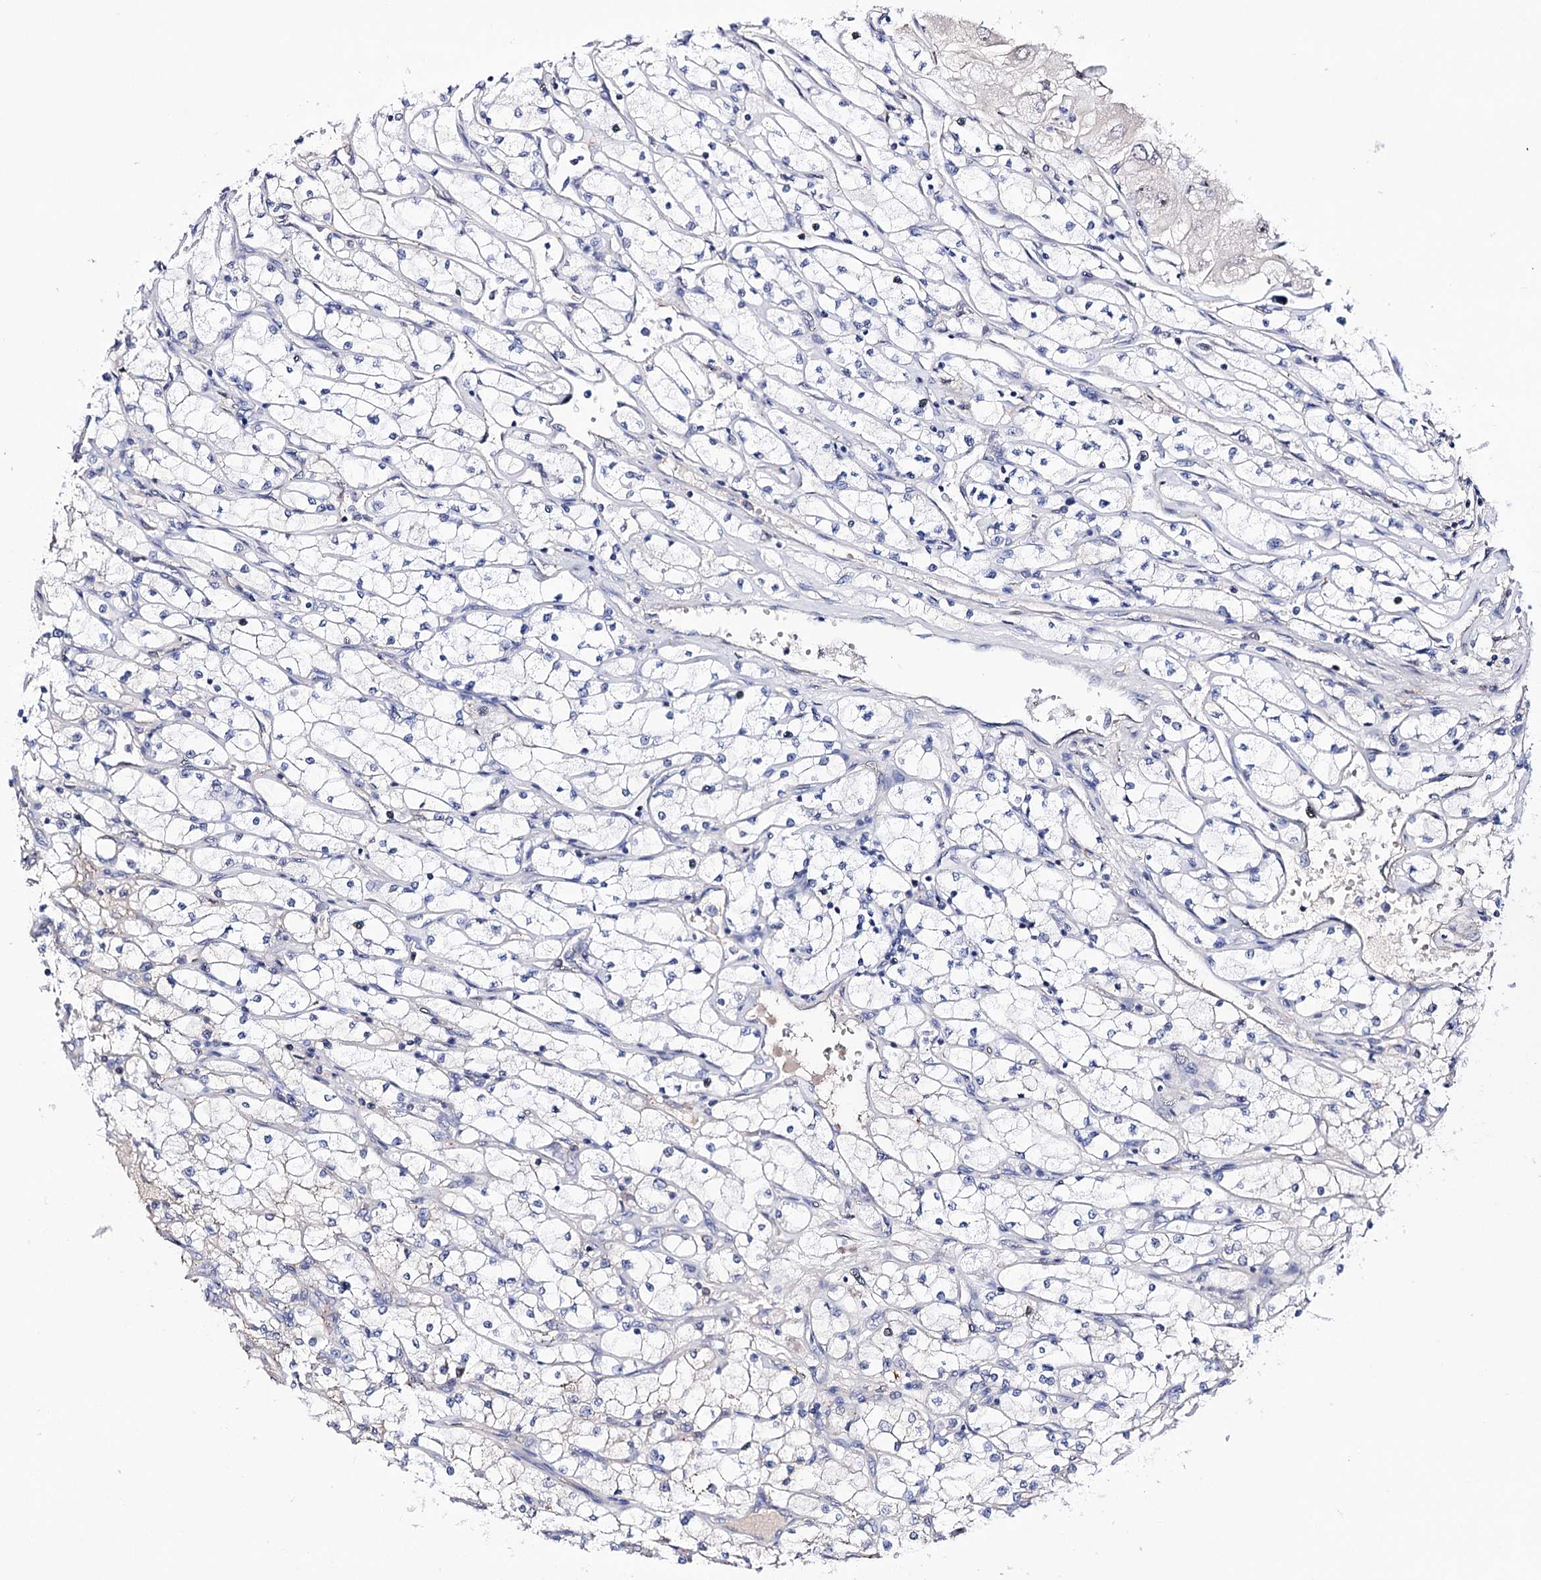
{"staining": {"intensity": "negative", "quantity": "none", "location": "none"}, "tissue": "renal cancer", "cell_type": "Tumor cells", "image_type": "cancer", "snomed": [{"axis": "morphology", "description": "Adenocarcinoma, NOS"}, {"axis": "topography", "description": "Kidney"}], "caption": "Histopathology image shows no significant protein staining in tumor cells of renal cancer (adenocarcinoma). The staining is performed using DAB brown chromogen with nuclei counter-stained in using hematoxylin.", "gene": "PCGF5", "patient": {"sex": "male", "age": 80}}